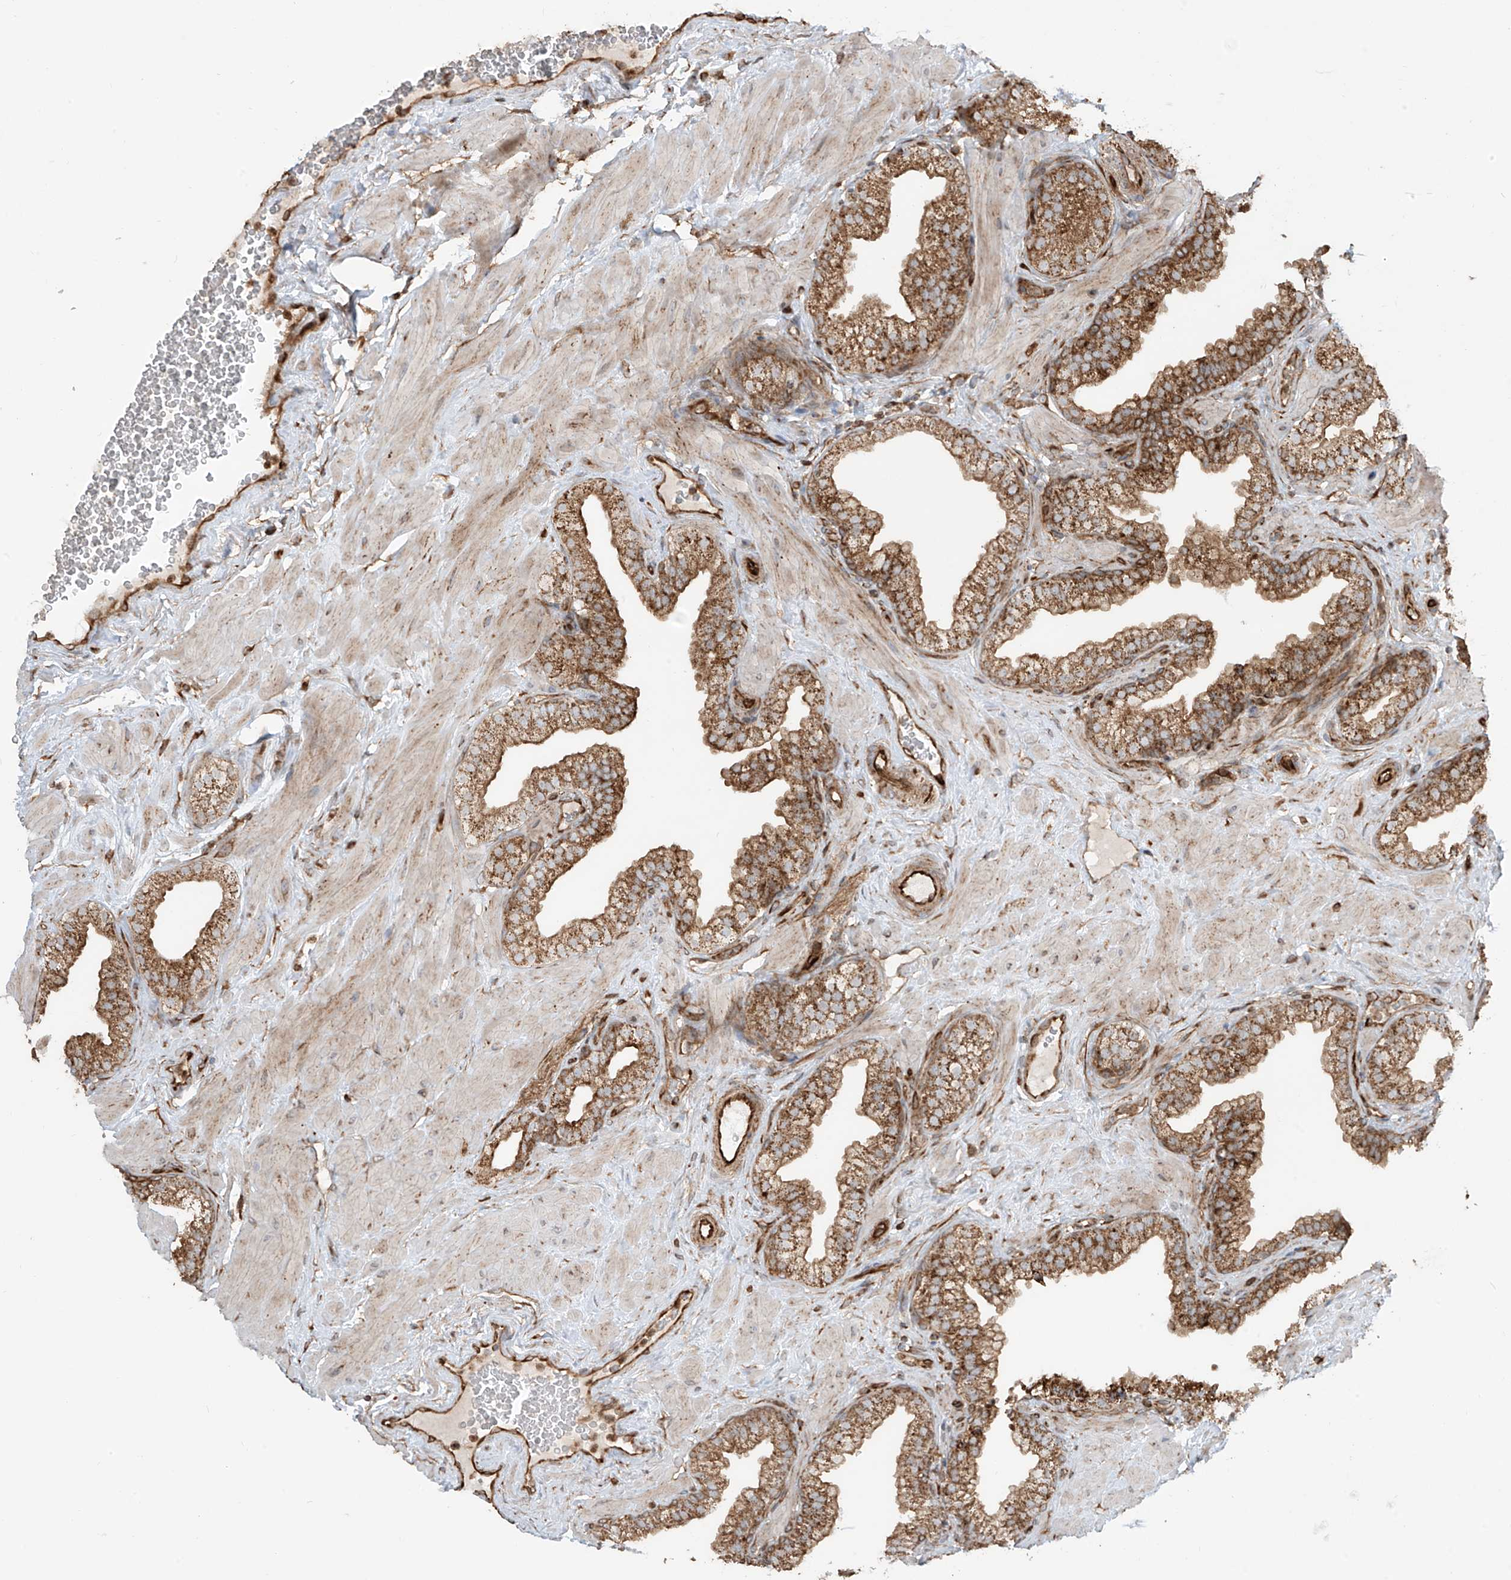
{"staining": {"intensity": "moderate", "quantity": ">75%", "location": "cytoplasmic/membranous"}, "tissue": "prostate", "cell_type": "Glandular cells", "image_type": "normal", "snomed": [{"axis": "morphology", "description": "Normal tissue, NOS"}, {"axis": "morphology", "description": "Urothelial carcinoma, Low grade"}, {"axis": "topography", "description": "Urinary bladder"}, {"axis": "topography", "description": "Prostate"}], "caption": "Protein staining of benign prostate shows moderate cytoplasmic/membranous positivity in approximately >75% of glandular cells. The protein is shown in brown color, while the nuclei are stained blue.", "gene": "EIF5B", "patient": {"sex": "male", "age": 60}}